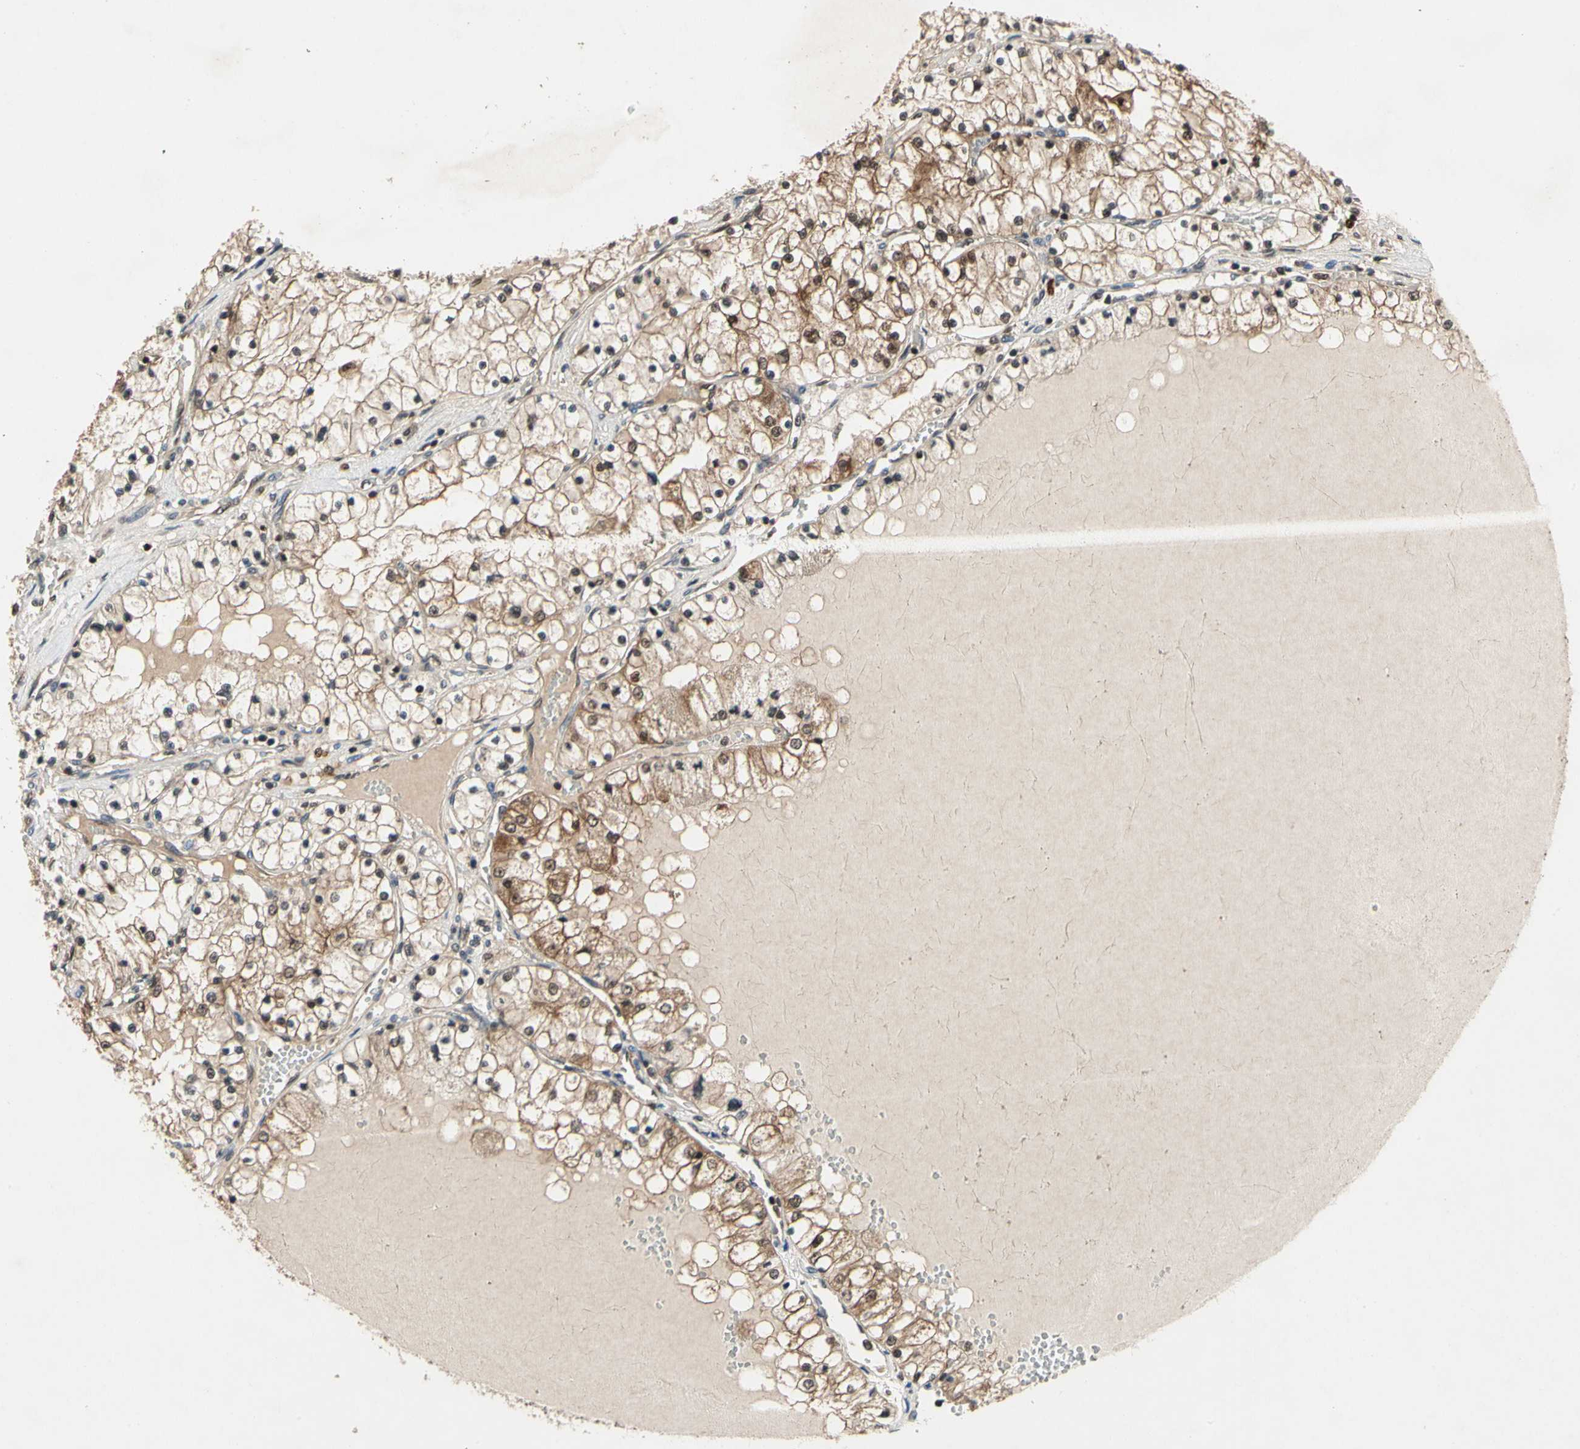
{"staining": {"intensity": "moderate", "quantity": ">75%", "location": "cytoplasmic/membranous"}, "tissue": "renal cancer", "cell_type": "Tumor cells", "image_type": "cancer", "snomed": [{"axis": "morphology", "description": "Adenocarcinoma, NOS"}, {"axis": "topography", "description": "Kidney"}], "caption": "Renal adenocarcinoma stained for a protein (brown) shows moderate cytoplasmic/membranous positive staining in about >75% of tumor cells.", "gene": "GSR", "patient": {"sex": "male", "age": 68}}